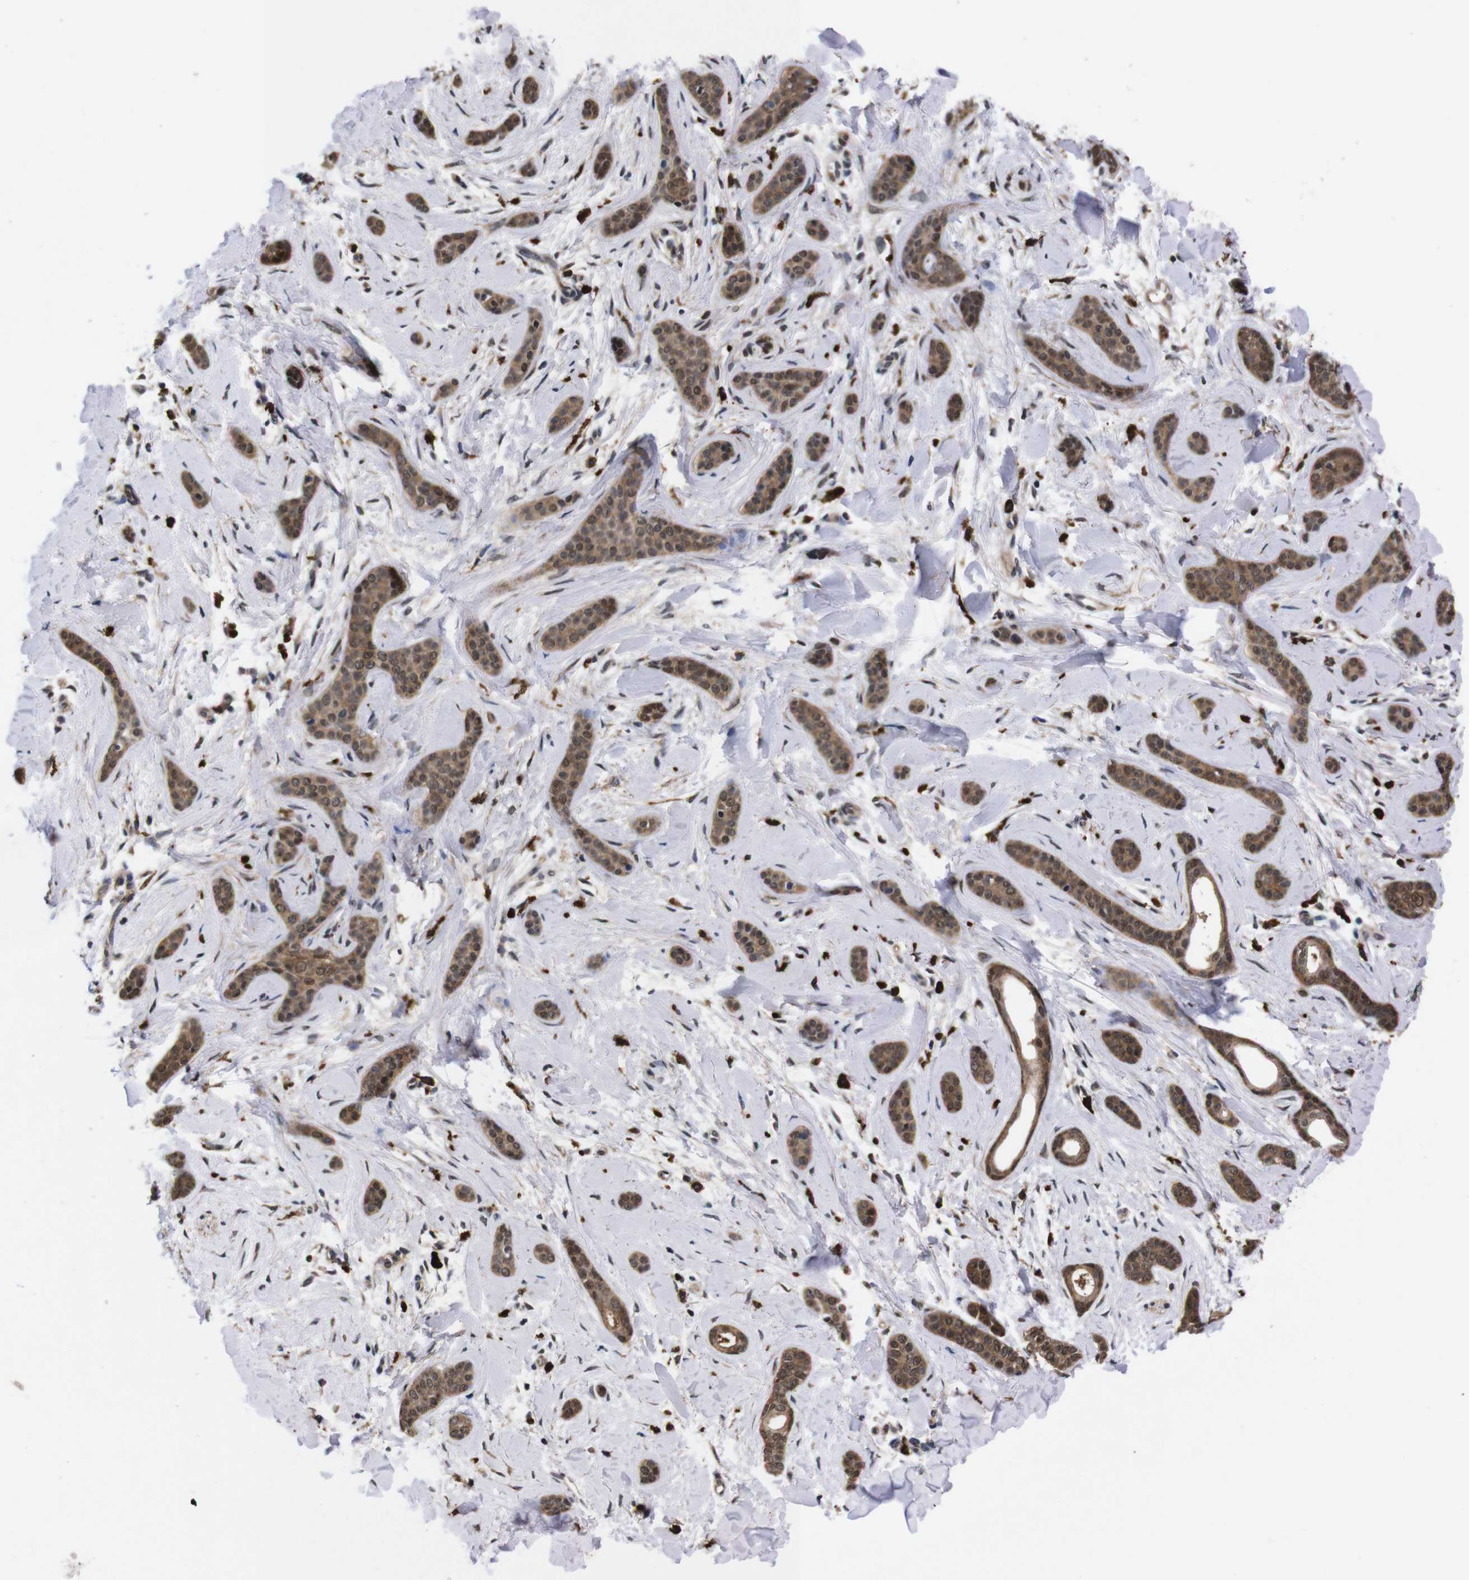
{"staining": {"intensity": "moderate", "quantity": ">75%", "location": "cytoplasmic/membranous,nuclear"}, "tissue": "skin cancer", "cell_type": "Tumor cells", "image_type": "cancer", "snomed": [{"axis": "morphology", "description": "Basal cell carcinoma"}, {"axis": "morphology", "description": "Adnexal tumor, benign"}, {"axis": "topography", "description": "Skin"}], "caption": "Approximately >75% of tumor cells in basal cell carcinoma (skin) demonstrate moderate cytoplasmic/membranous and nuclear protein positivity as visualized by brown immunohistochemical staining.", "gene": "UBQLN2", "patient": {"sex": "female", "age": 42}}